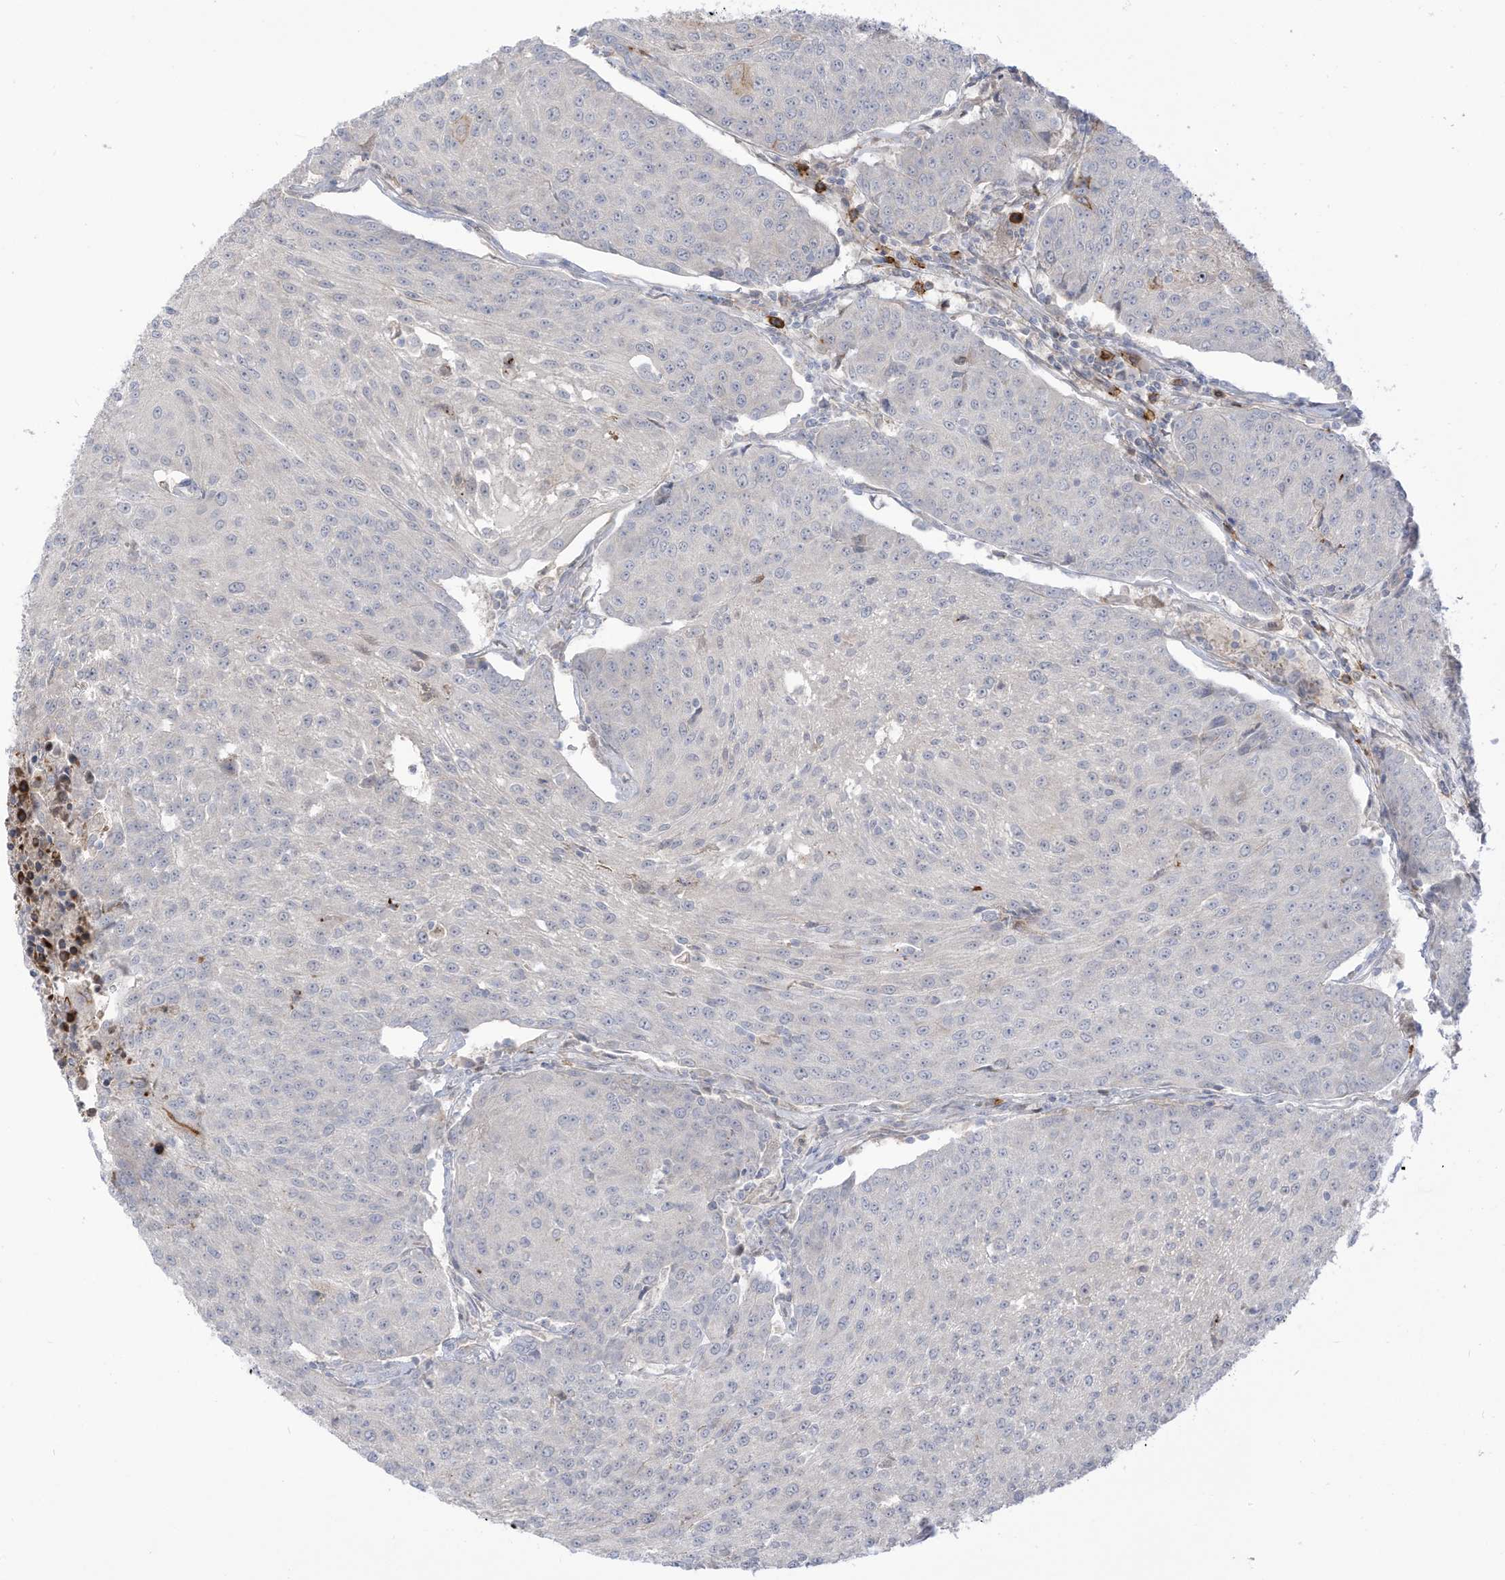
{"staining": {"intensity": "negative", "quantity": "none", "location": "none"}, "tissue": "urothelial cancer", "cell_type": "Tumor cells", "image_type": "cancer", "snomed": [{"axis": "morphology", "description": "Urothelial carcinoma, High grade"}, {"axis": "topography", "description": "Urinary bladder"}], "caption": "The histopathology image exhibits no significant expression in tumor cells of high-grade urothelial carcinoma.", "gene": "NOTO", "patient": {"sex": "female", "age": 85}}